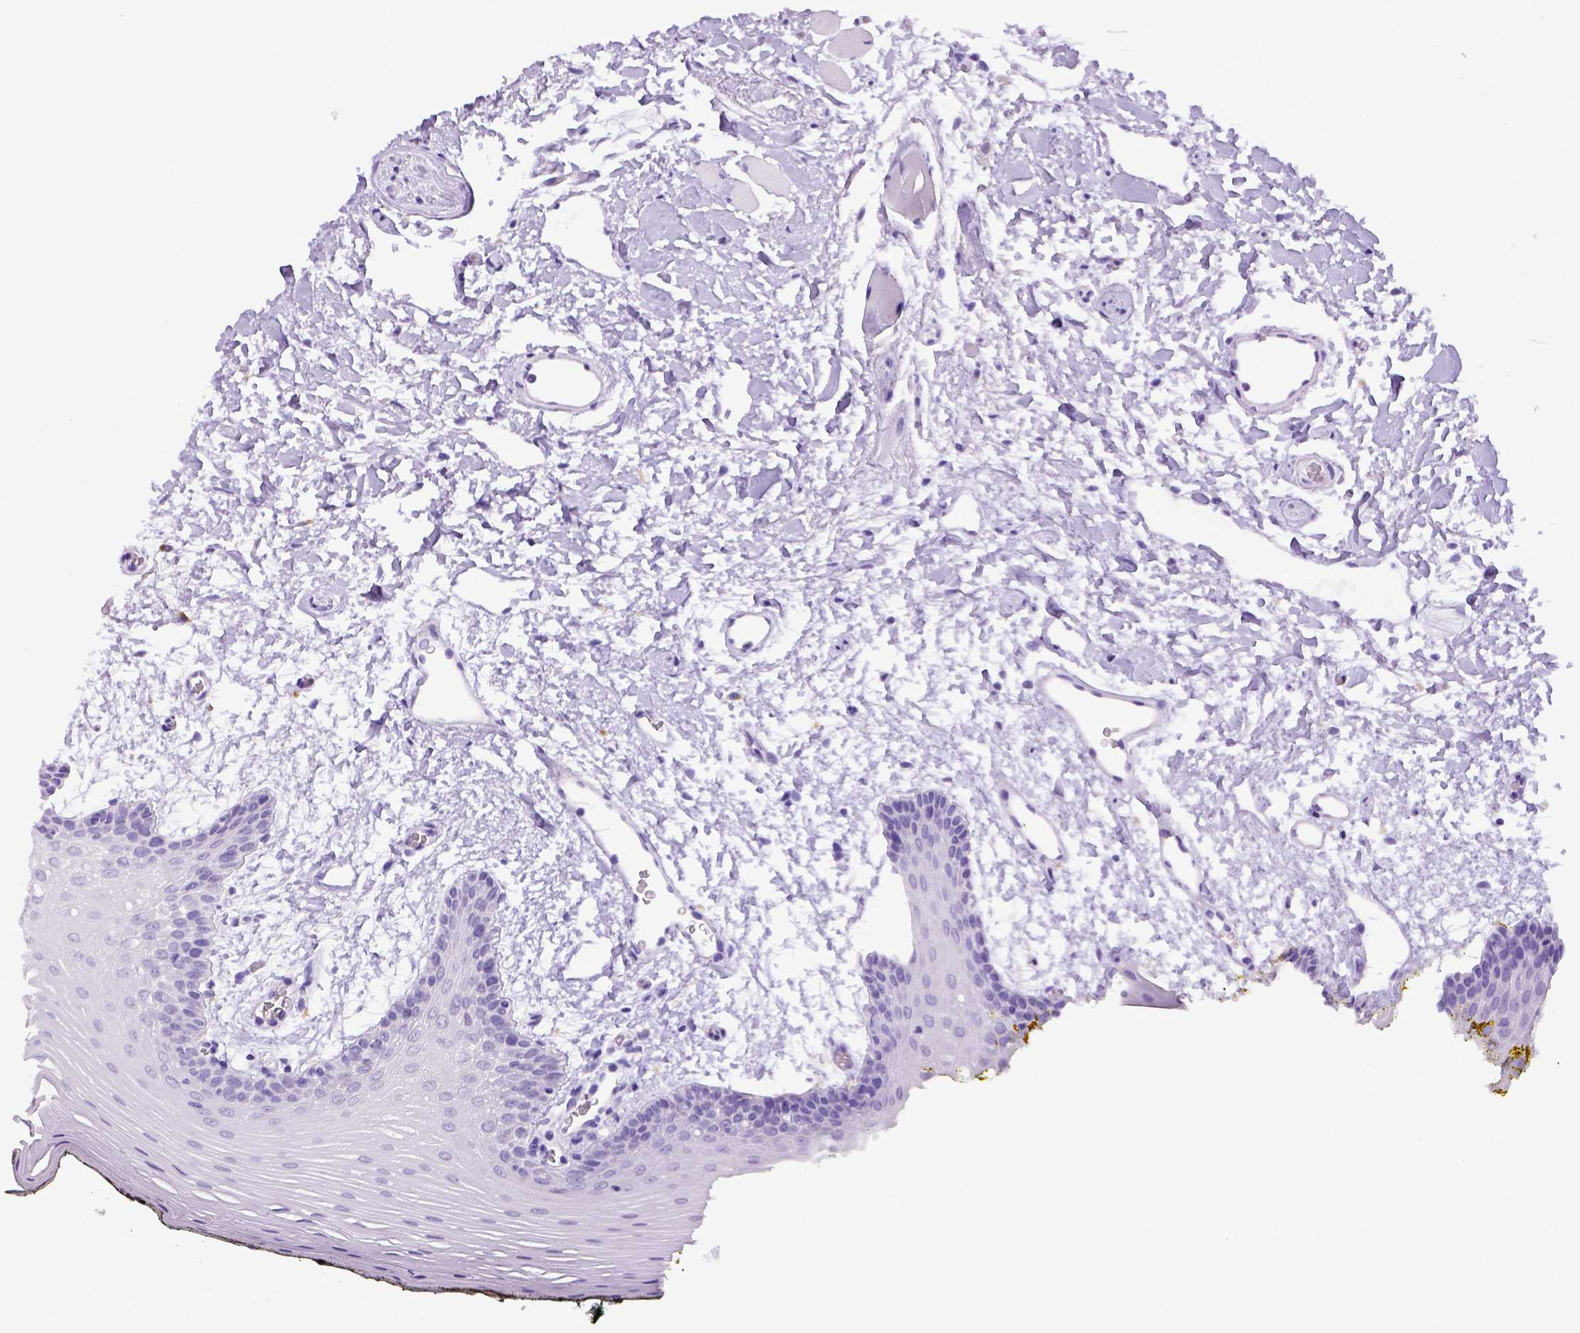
{"staining": {"intensity": "negative", "quantity": "none", "location": "none"}, "tissue": "oral mucosa", "cell_type": "Squamous epithelial cells", "image_type": "normal", "snomed": [{"axis": "morphology", "description": "Normal tissue, NOS"}, {"axis": "topography", "description": "Oral tissue"}, {"axis": "topography", "description": "Head-Neck"}], "caption": "The IHC histopathology image has no significant staining in squamous epithelial cells of oral mucosa. (DAB IHC with hematoxylin counter stain).", "gene": "CD68", "patient": {"sex": "male", "age": 65}}